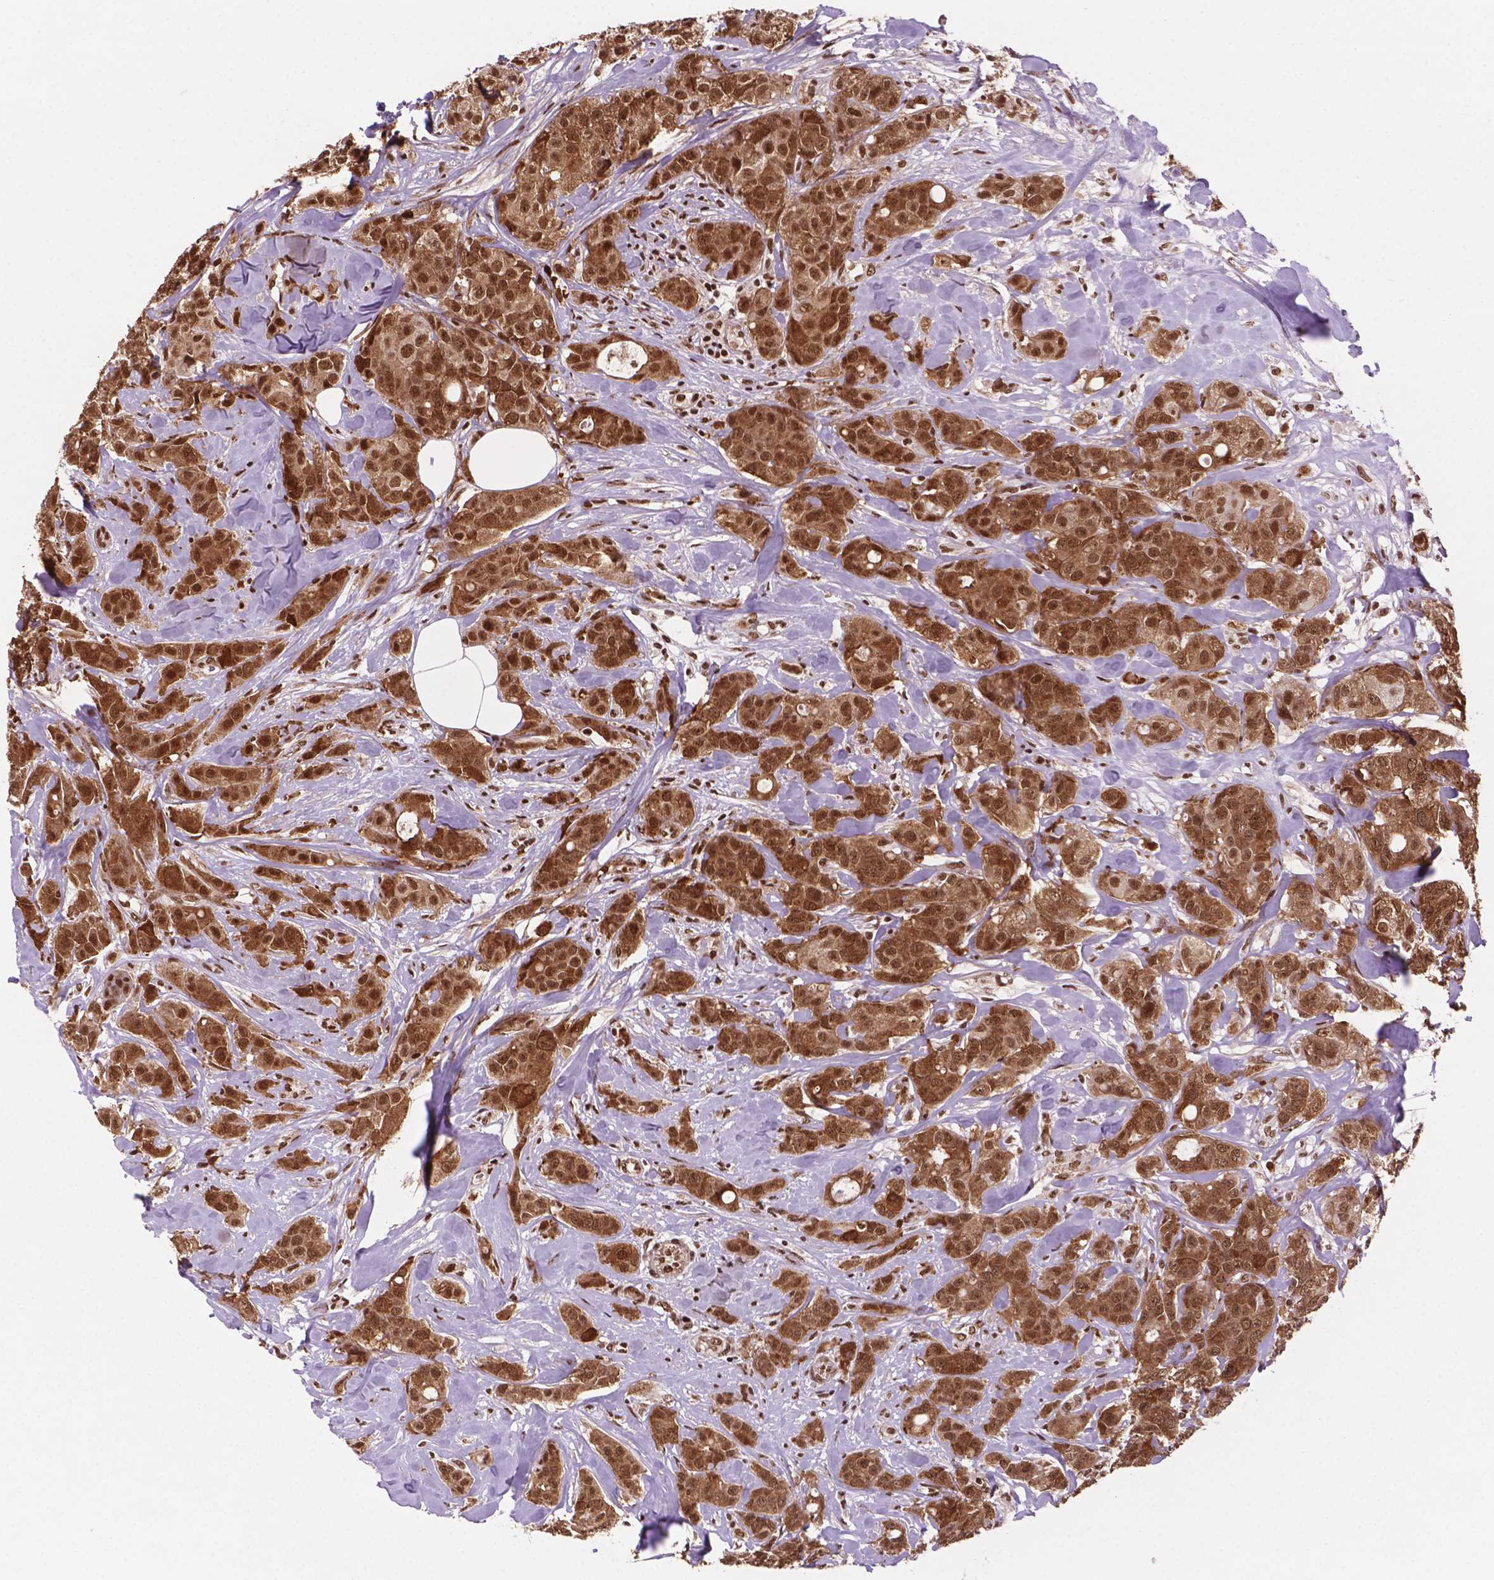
{"staining": {"intensity": "strong", "quantity": ">75%", "location": "cytoplasmic/membranous,nuclear"}, "tissue": "breast cancer", "cell_type": "Tumor cells", "image_type": "cancer", "snomed": [{"axis": "morphology", "description": "Duct carcinoma"}, {"axis": "topography", "description": "Breast"}], "caption": "IHC of human breast invasive ductal carcinoma reveals high levels of strong cytoplasmic/membranous and nuclear expression in approximately >75% of tumor cells.", "gene": "SIRT6", "patient": {"sex": "female", "age": 43}}